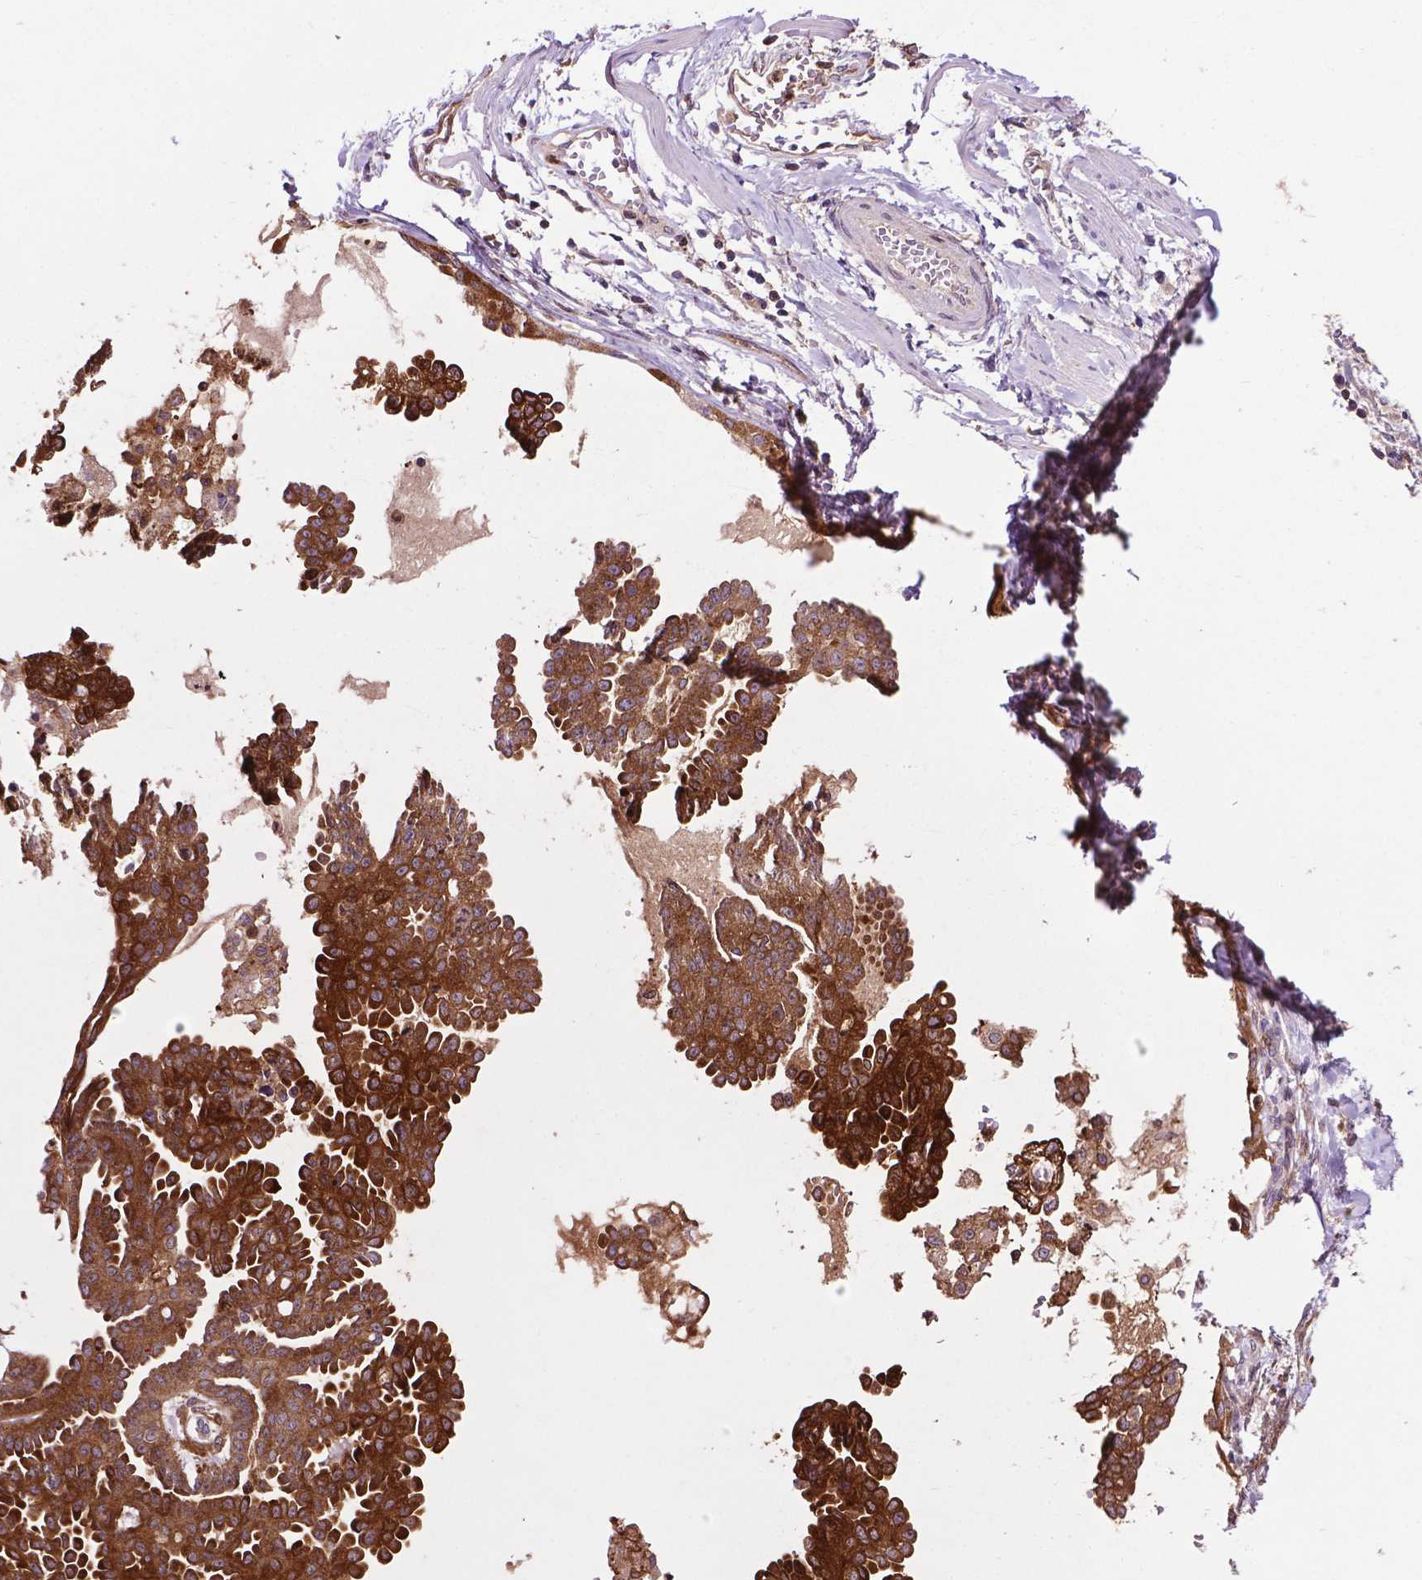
{"staining": {"intensity": "strong", "quantity": ">75%", "location": "cytoplasmic/membranous"}, "tissue": "ovarian cancer", "cell_type": "Tumor cells", "image_type": "cancer", "snomed": [{"axis": "morphology", "description": "Cystadenocarcinoma, serous, NOS"}, {"axis": "topography", "description": "Ovary"}], "caption": "Immunohistochemical staining of ovarian cancer shows strong cytoplasmic/membranous protein positivity in about >75% of tumor cells.", "gene": "SMAD3", "patient": {"sex": "female", "age": 71}}